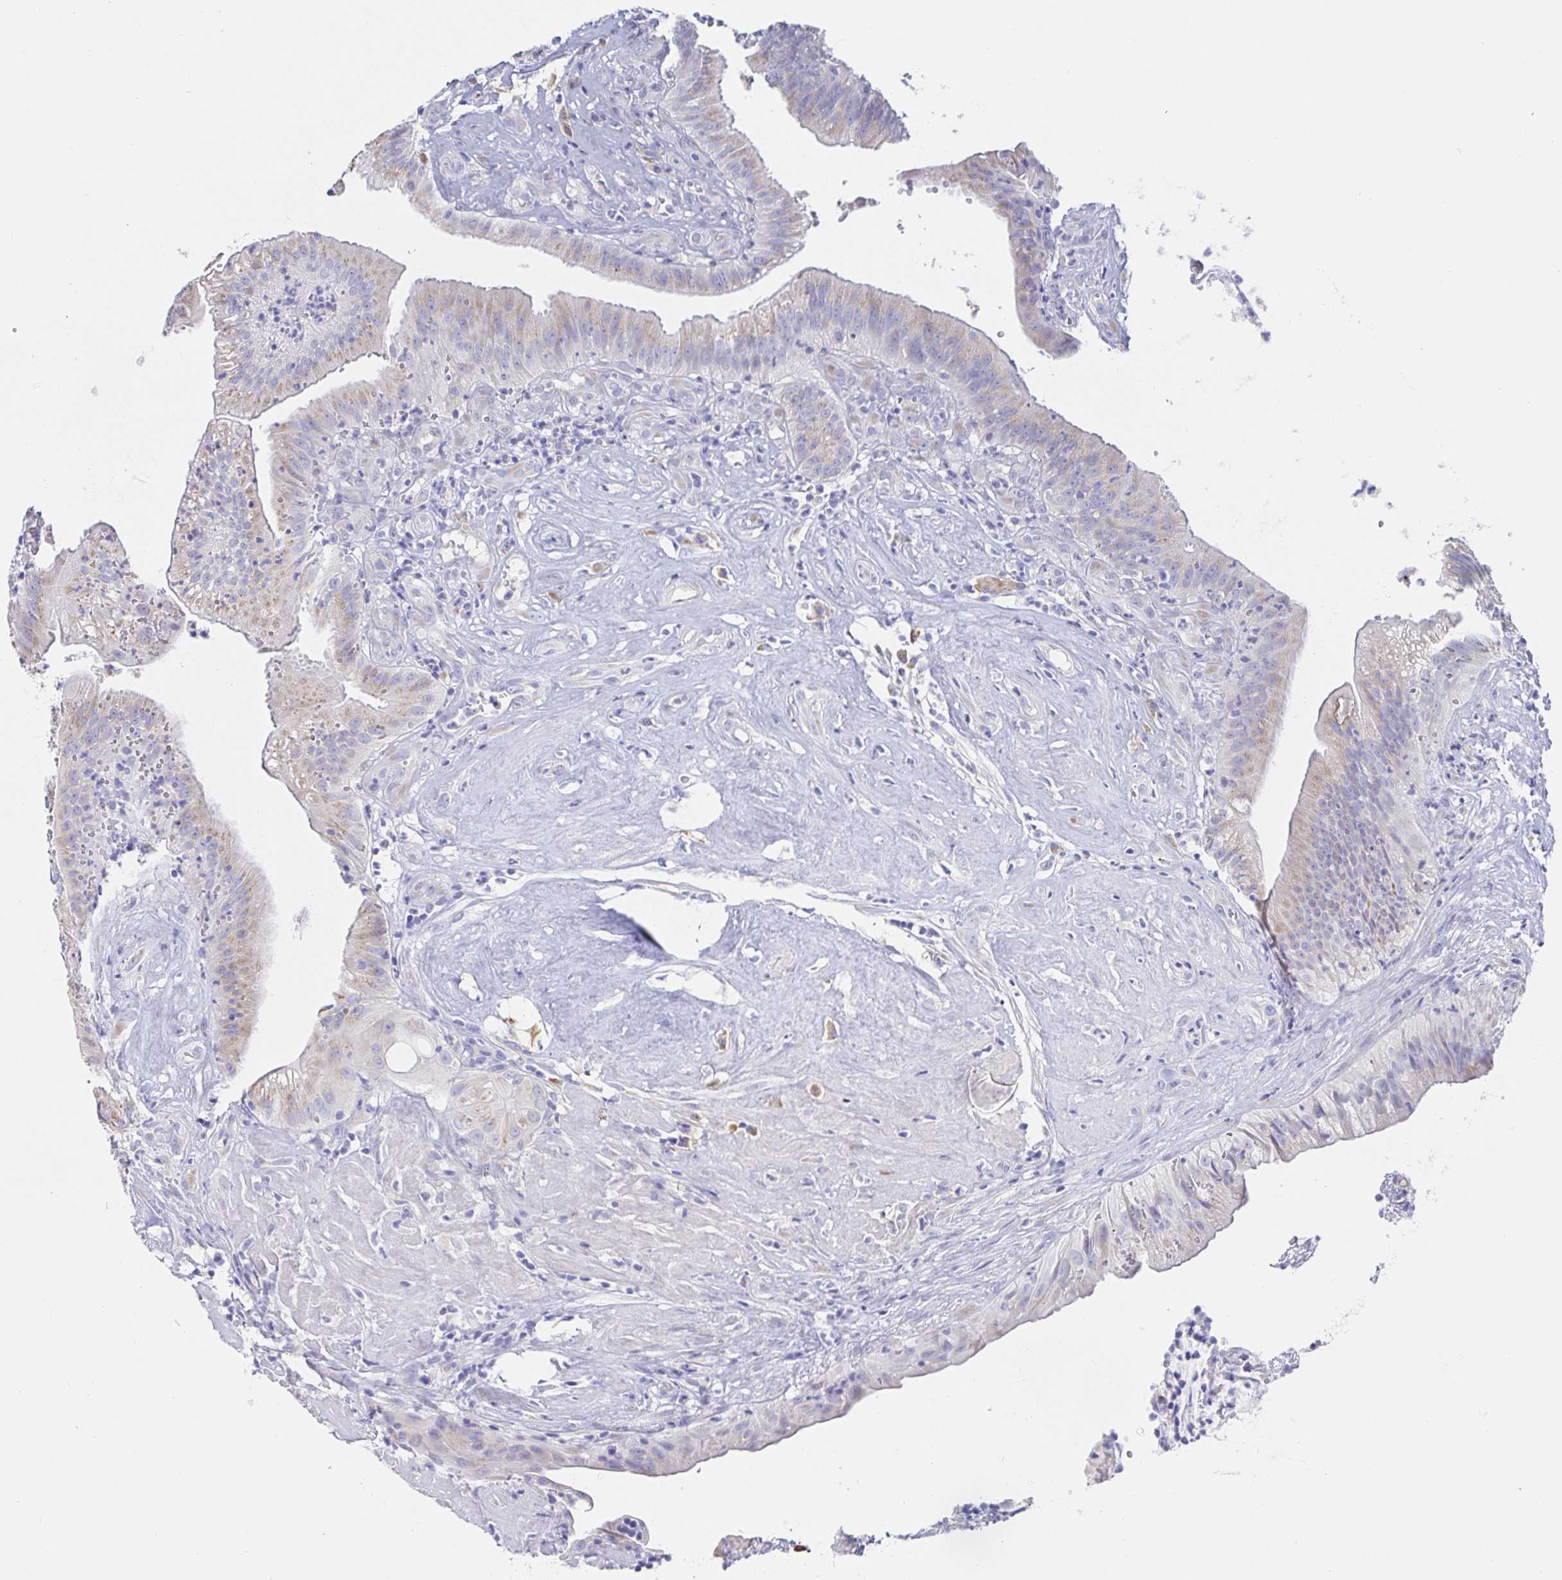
{"staining": {"intensity": "weak", "quantity": "<25%", "location": "cytoplasmic/membranous"}, "tissue": "head and neck cancer", "cell_type": "Tumor cells", "image_type": "cancer", "snomed": [{"axis": "morphology", "description": "Adenocarcinoma, NOS"}, {"axis": "topography", "description": "Head-Neck"}], "caption": "Tumor cells show no significant protein positivity in head and neck adenocarcinoma.", "gene": "SIAH3", "patient": {"sex": "male", "age": 44}}